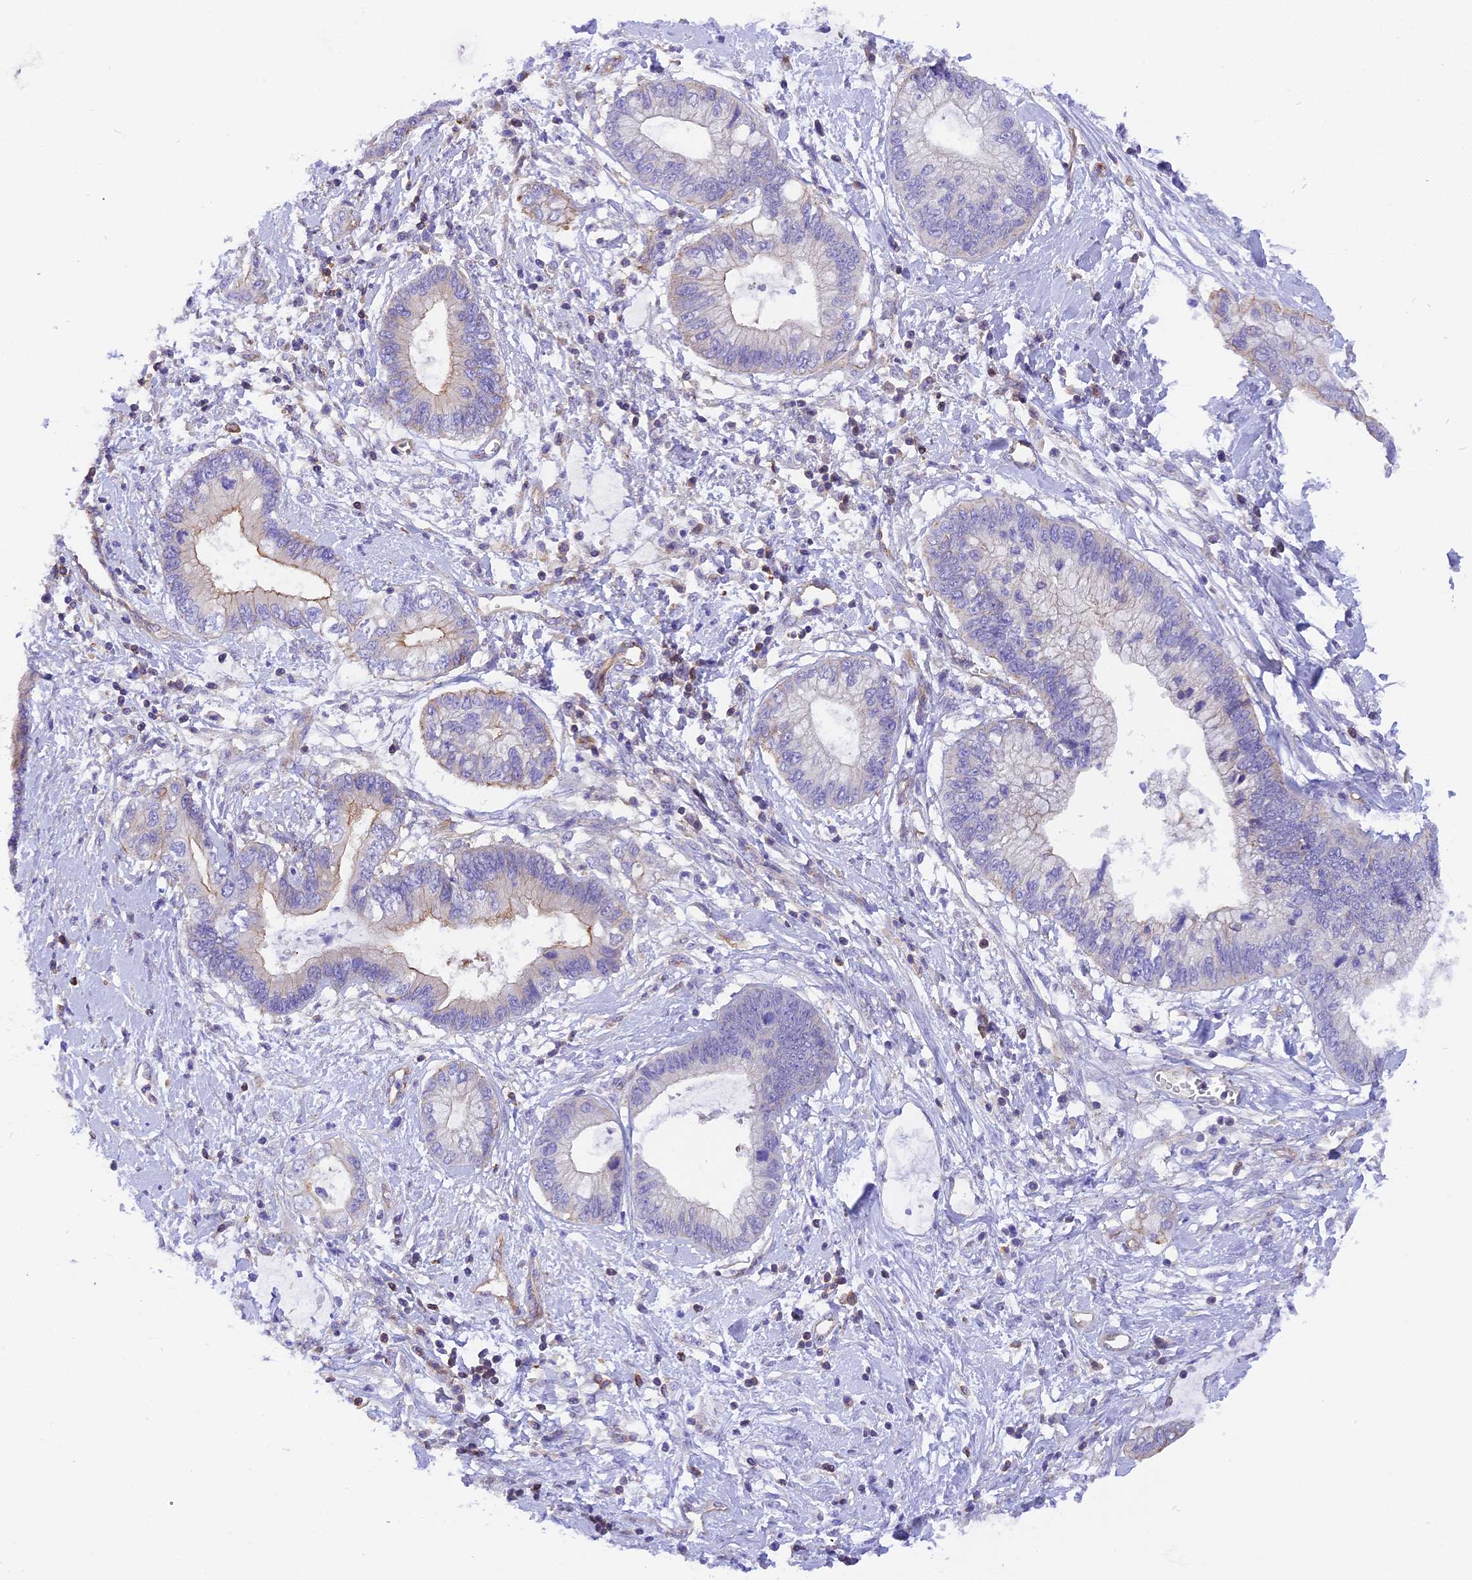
{"staining": {"intensity": "weak", "quantity": "<25%", "location": "cytoplasmic/membranous"}, "tissue": "cervical cancer", "cell_type": "Tumor cells", "image_type": "cancer", "snomed": [{"axis": "morphology", "description": "Adenocarcinoma, NOS"}, {"axis": "topography", "description": "Cervix"}], "caption": "DAB immunohistochemical staining of human adenocarcinoma (cervical) demonstrates no significant positivity in tumor cells.", "gene": "FAM193A", "patient": {"sex": "female", "age": 44}}